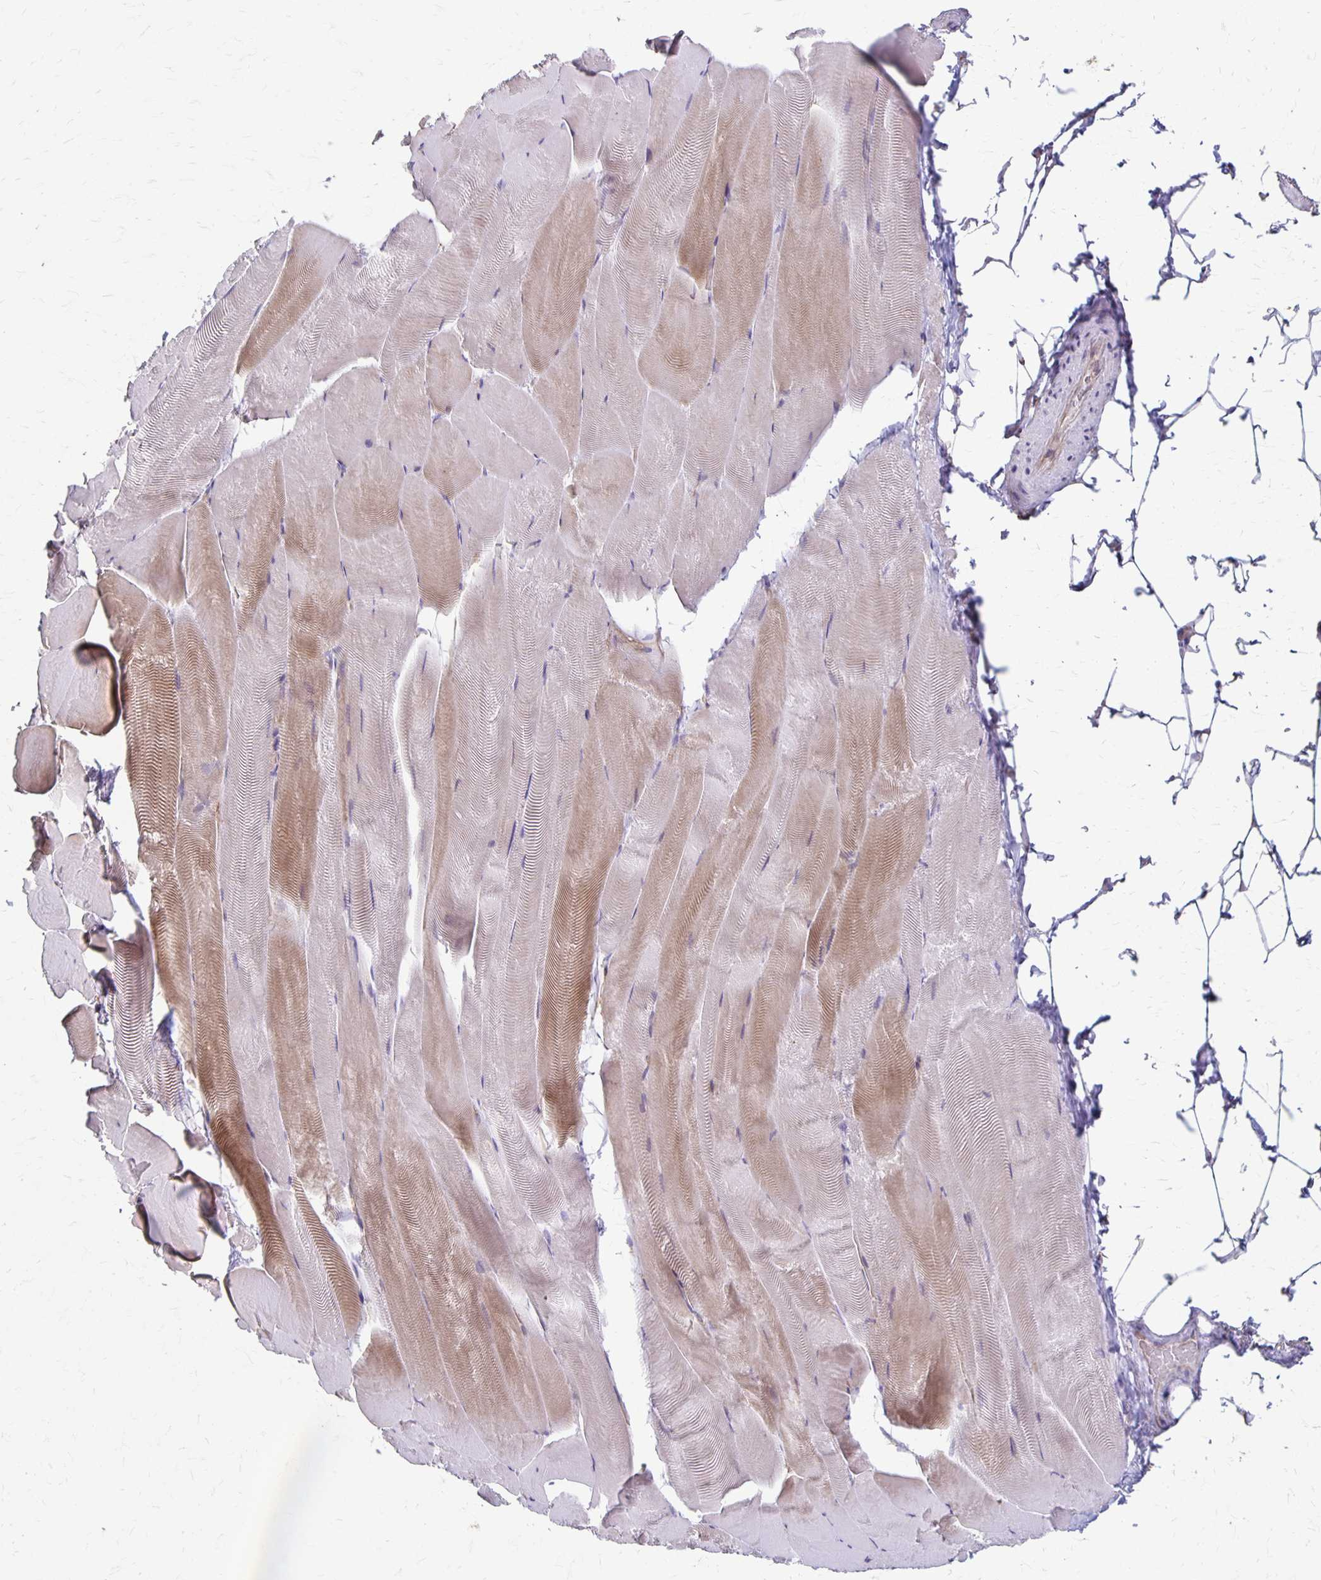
{"staining": {"intensity": "moderate", "quantity": "<25%", "location": "cytoplasmic/membranous"}, "tissue": "skeletal muscle", "cell_type": "Myocytes", "image_type": "normal", "snomed": [{"axis": "morphology", "description": "Normal tissue, NOS"}, {"axis": "topography", "description": "Skeletal muscle"}], "caption": "DAB (3,3'-diaminobenzidine) immunohistochemical staining of benign skeletal muscle demonstrates moderate cytoplasmic/membranous protein staining in about <25% of myocytes. Using DAB (3,3'-diaminobenzidine) (brown) and hematoxylin (blue) stains, captured at high magnification using brightfield microscopy.", "gene": "PPP1R3E", "patient": {"sex": "female", "age": 64}}